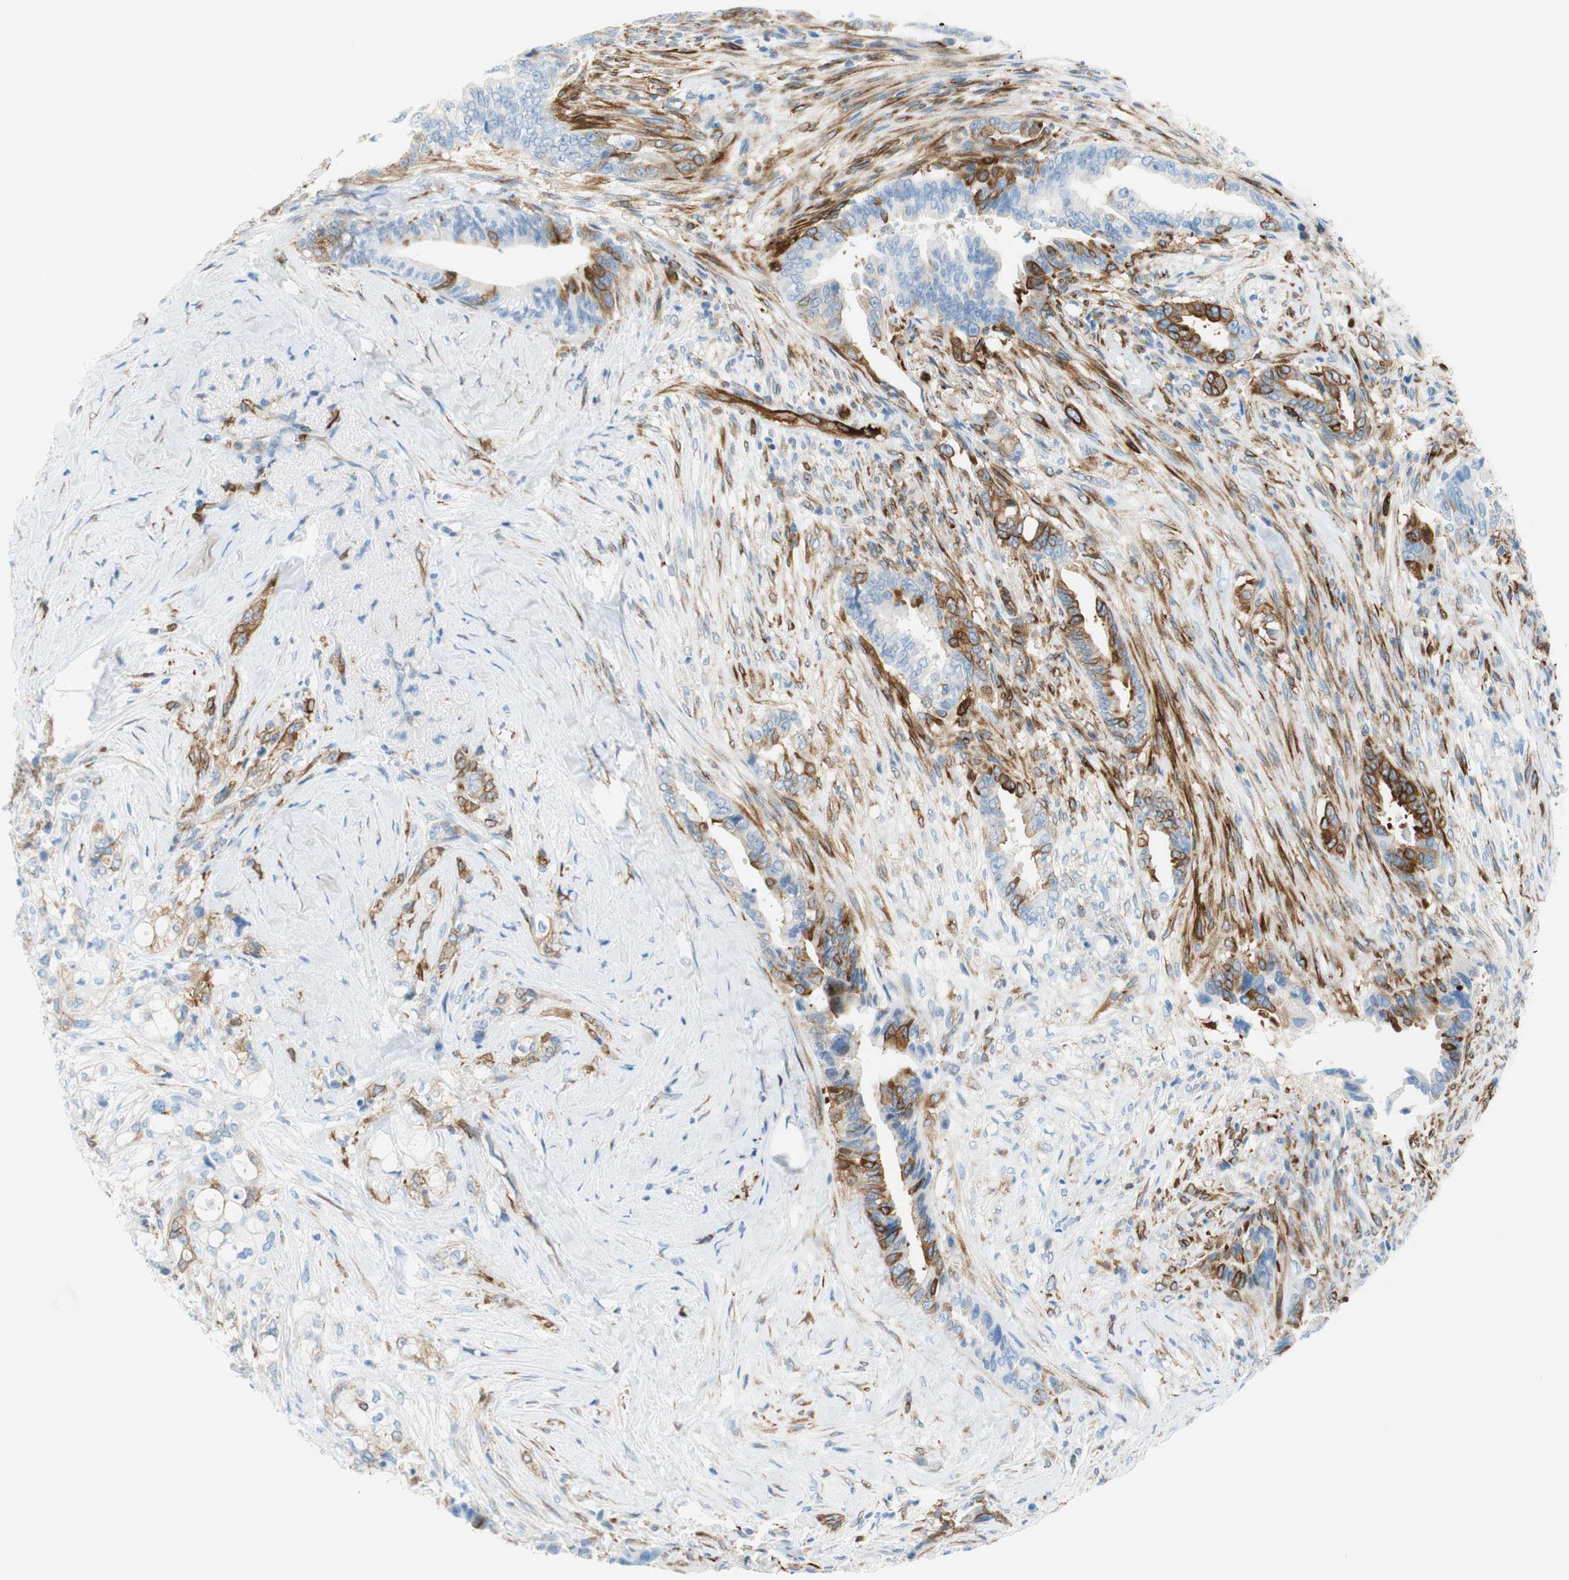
{"staining": {"intensity": "strong", "quantity": "<25%", "location": "cytoplasmic/membranous"}, "tissue": "pancreatic cancer", "cell_type": "Tumor cells", "image_type": "cancer", "snomed": [{"axis": "morphology", "description": "Adenocarcinoma, NOS"}, {"axis": "topography", "description": "Pancreas"}], "caption": "The immunohistochemical stain shows strong cytoplasmic/membranous positivity in tumor cells of pancreatic cancer (adenocarcinoma) tissue.", "gene": "STMN1", "patient": {"sex": "male", "age": 70}}